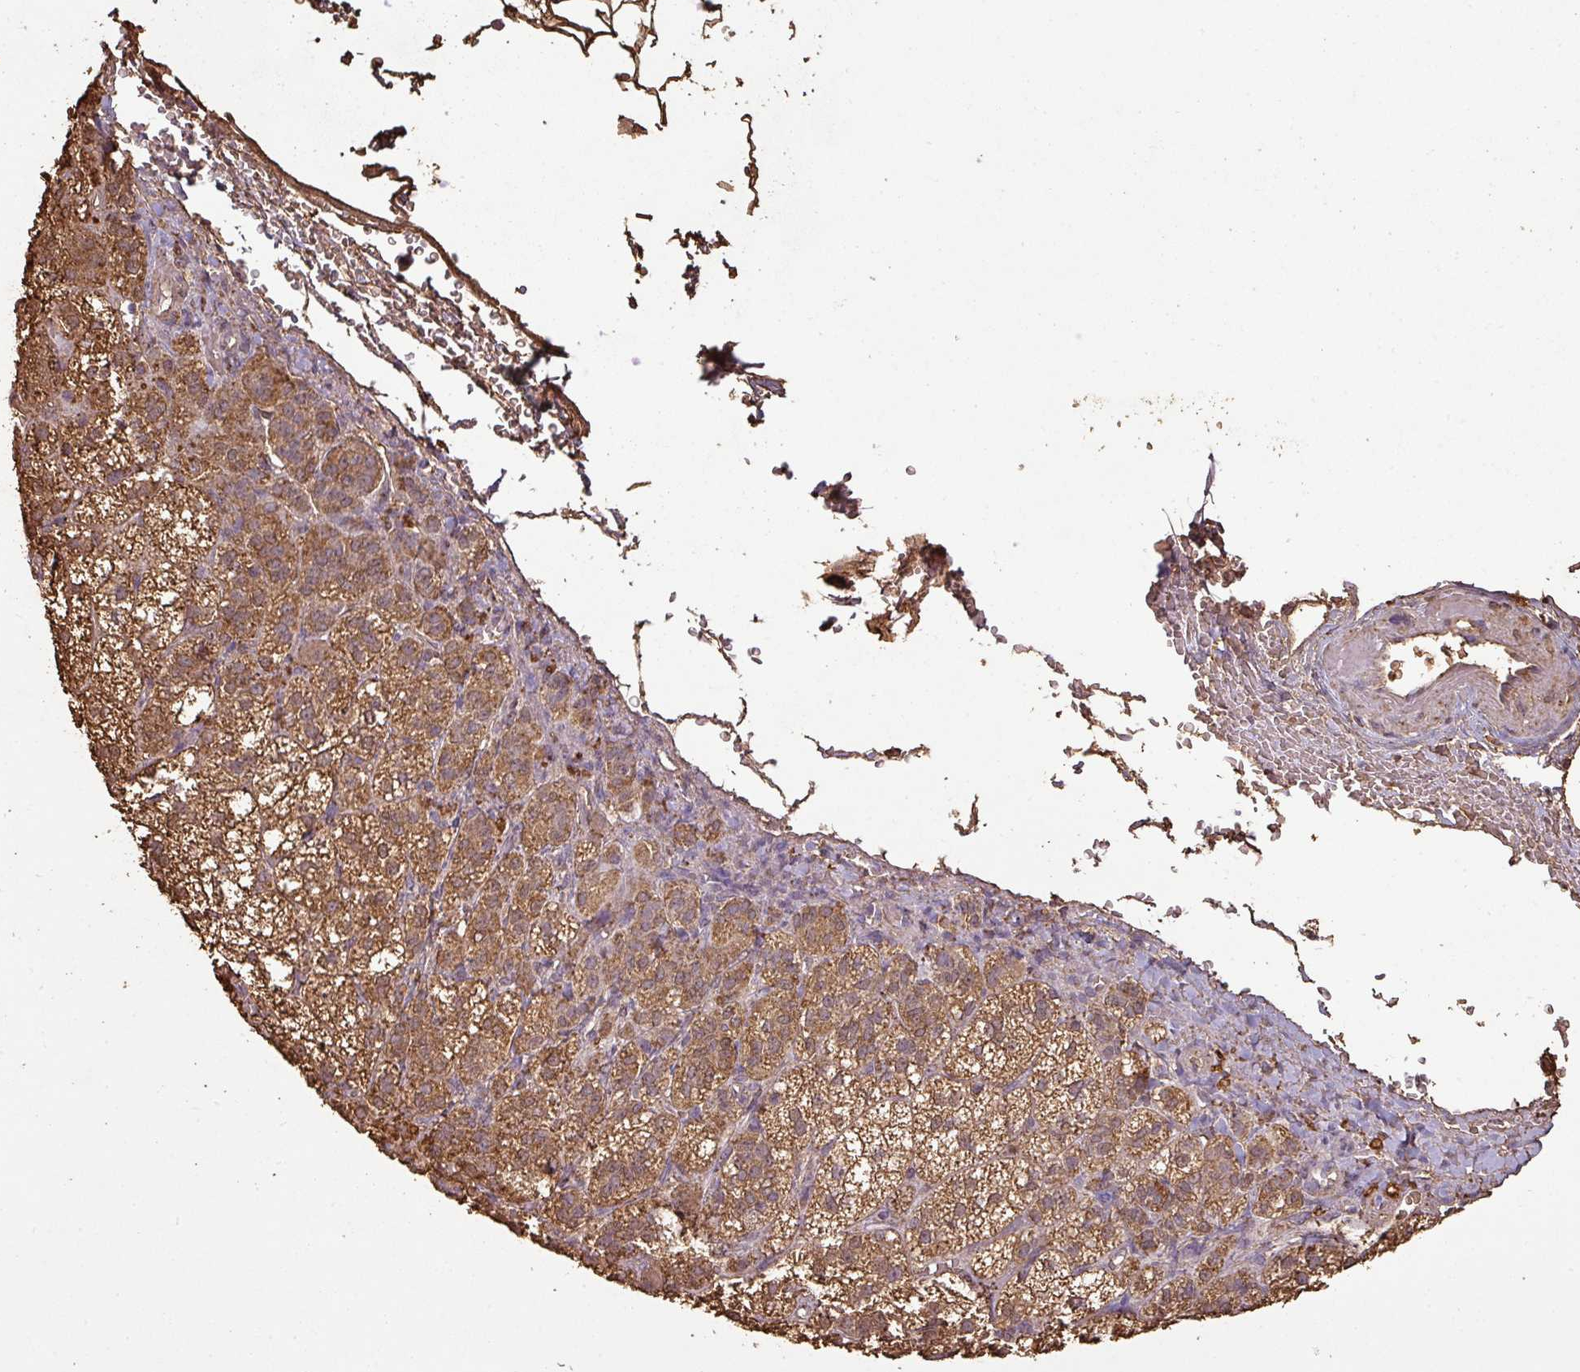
{"staining": {"intensity": "strong", "quantity": ">75%", "location": "cytoplasmic/membranous"}, "tissue": "adrenal gland", "cell_type": "Glandular cells", "image_type": "normal", "snomed": [{"axis": "morphology", "description": "Normal tissue, NOS"}, {"axis": "topography", "description": "Adrenal gland"}], "caption": "Protein expression analysis of normal human adrenal gland reveals strong cytoplasmic/membranous staining in about >75% of glandular cells. (DAB IHC with brightfield microscopy, high magnification).", "gene": "ATAT1", "patient": {"sex": "female", "age": 60}}